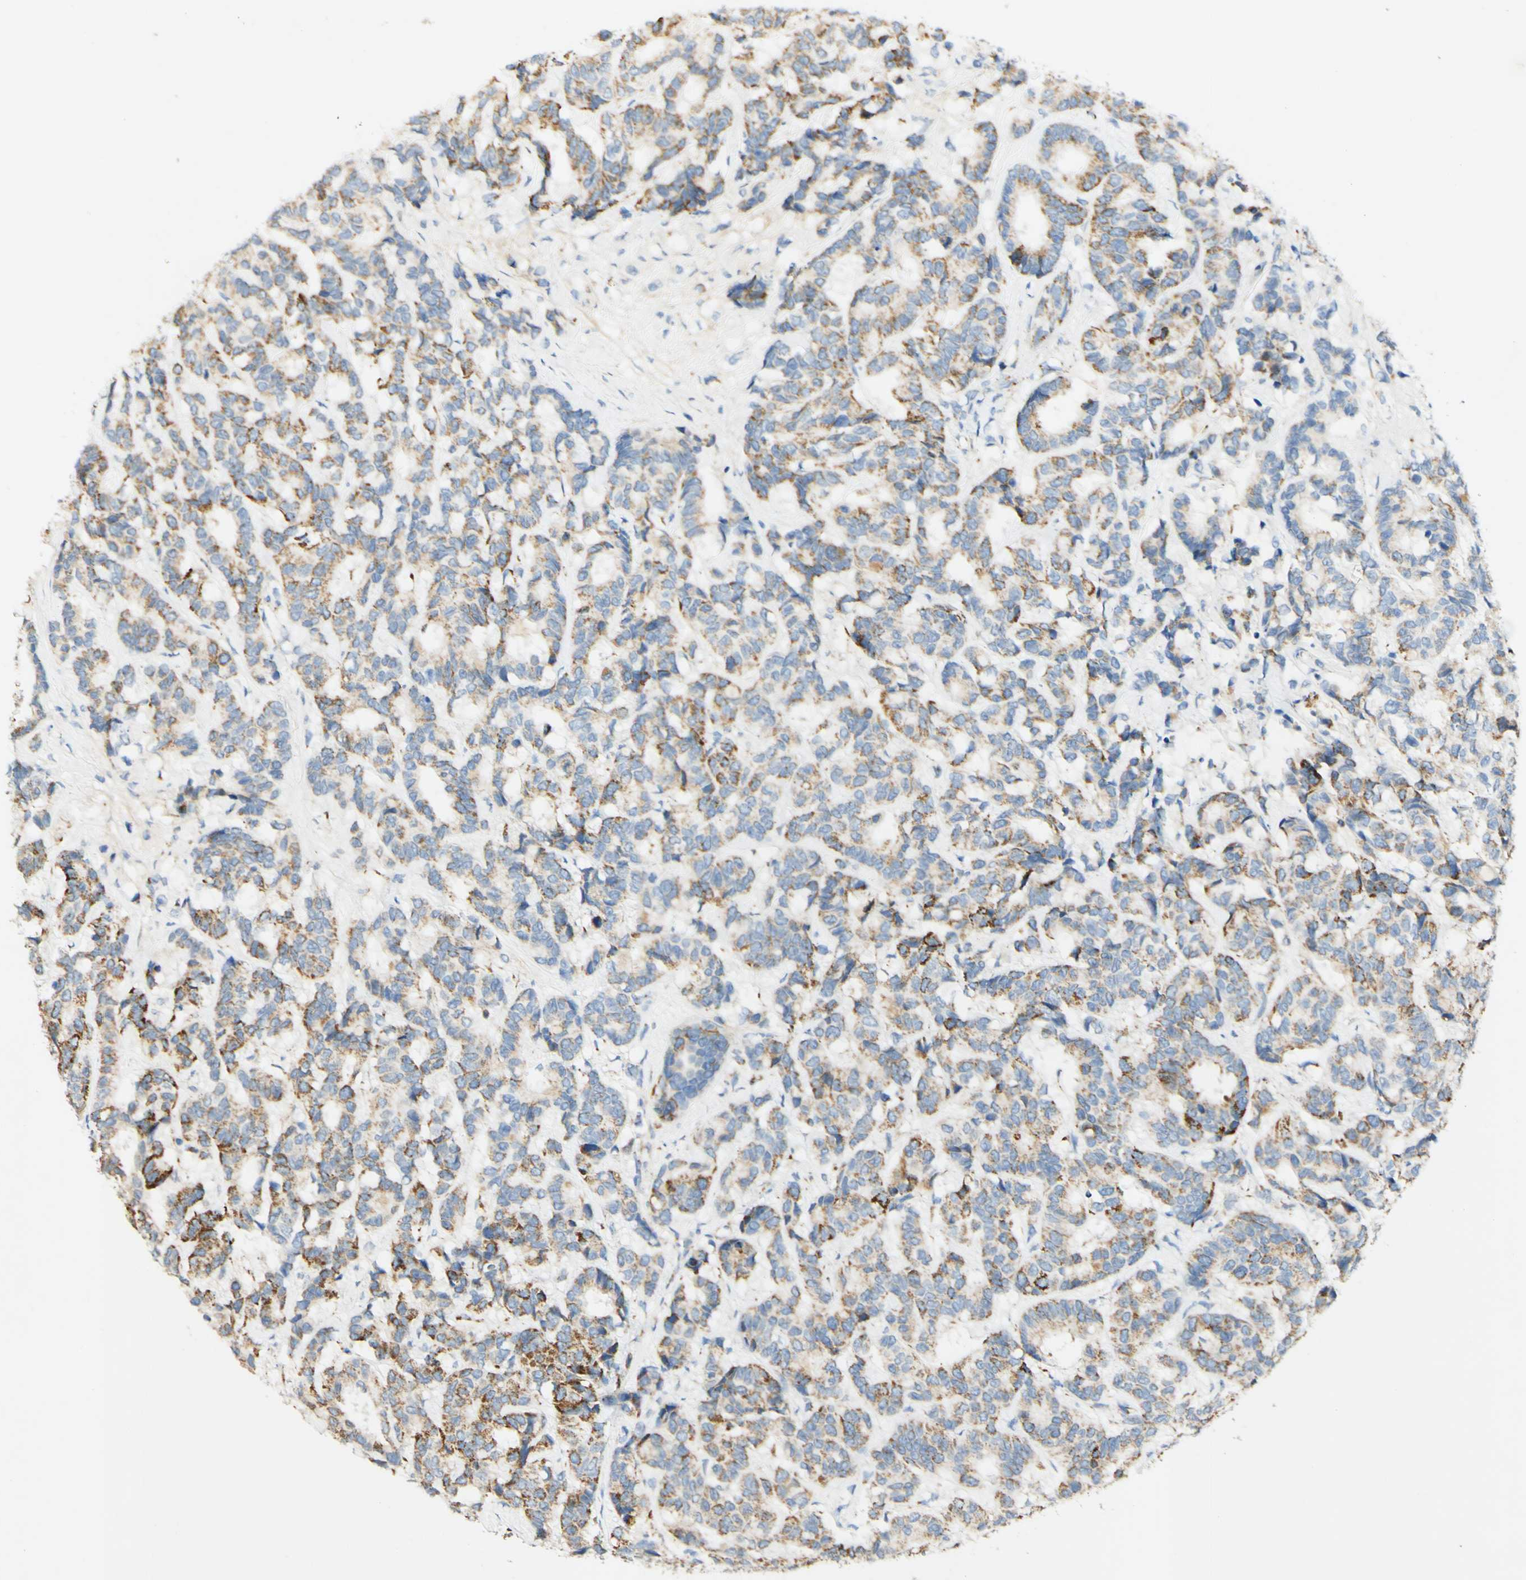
{"staining": {"intensity": "moderate", "quantity": ">75%", "location": "cytoplasmic/membranous"}, "tissue": "breast cancer", "cell_type": "Tumor cells", "image_type": "cancer", "snomed": [{"axis": "morphology", "description": "Duct carcinoma"}, {"axis": "topography", "description": "Breast"}], "caption": "Immunohistochemistry (IHC) of human intraductal carcinoma (breast) displays medium levels of moderate cytoplasmic/membranous staining in approximately >75% of tumor cells. The staining was performed using DAB to visualize the protein expression in brown, while the nuclei were stained in blue with hematoxylin (Magnification: 20x).", "gene": "OXCT1", "patient": {"sex": "female", "age": 87}}